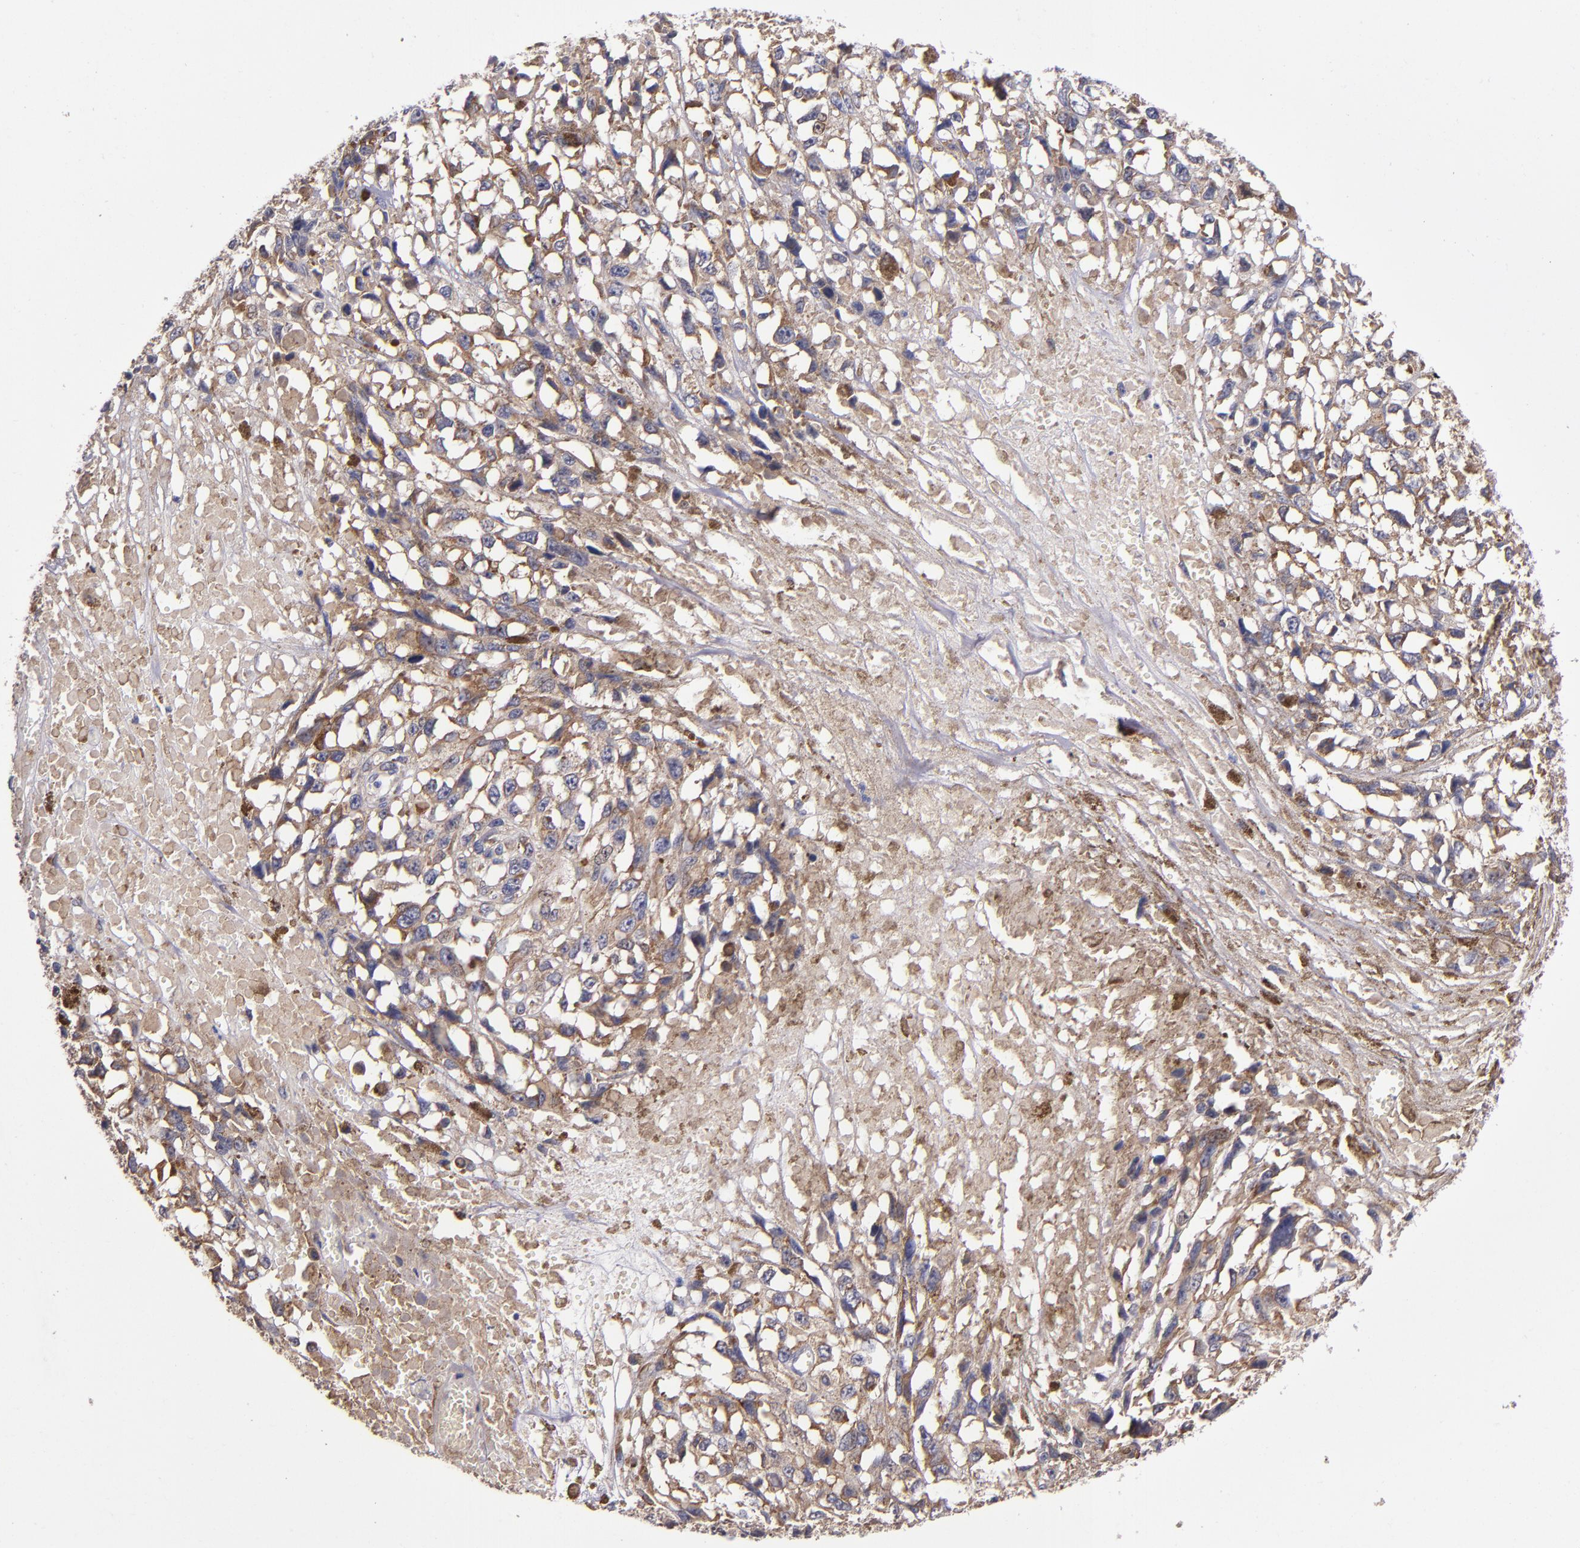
{"staining": {"intensity": "moderate", "quantity": ">75%", "location": "cytoplasmic/membranous"}, "tissue": "melanoma", "cell_type": "Tumor cells", "image_type": "cancer", "snomed": [{"axis": "morphology", "description": "Malignant melanoma, Metastatic site"}, {"axis": "topography", "description": "Lymph node"}], "caption": "Immunohistochemical staining of melanoma exhibits moderate cytoplasmic/membranous protein staining in about >75% of tumor cells.", "gene": "EIF4ENIF1", "patient": {"sex": "male", "age": 59}}